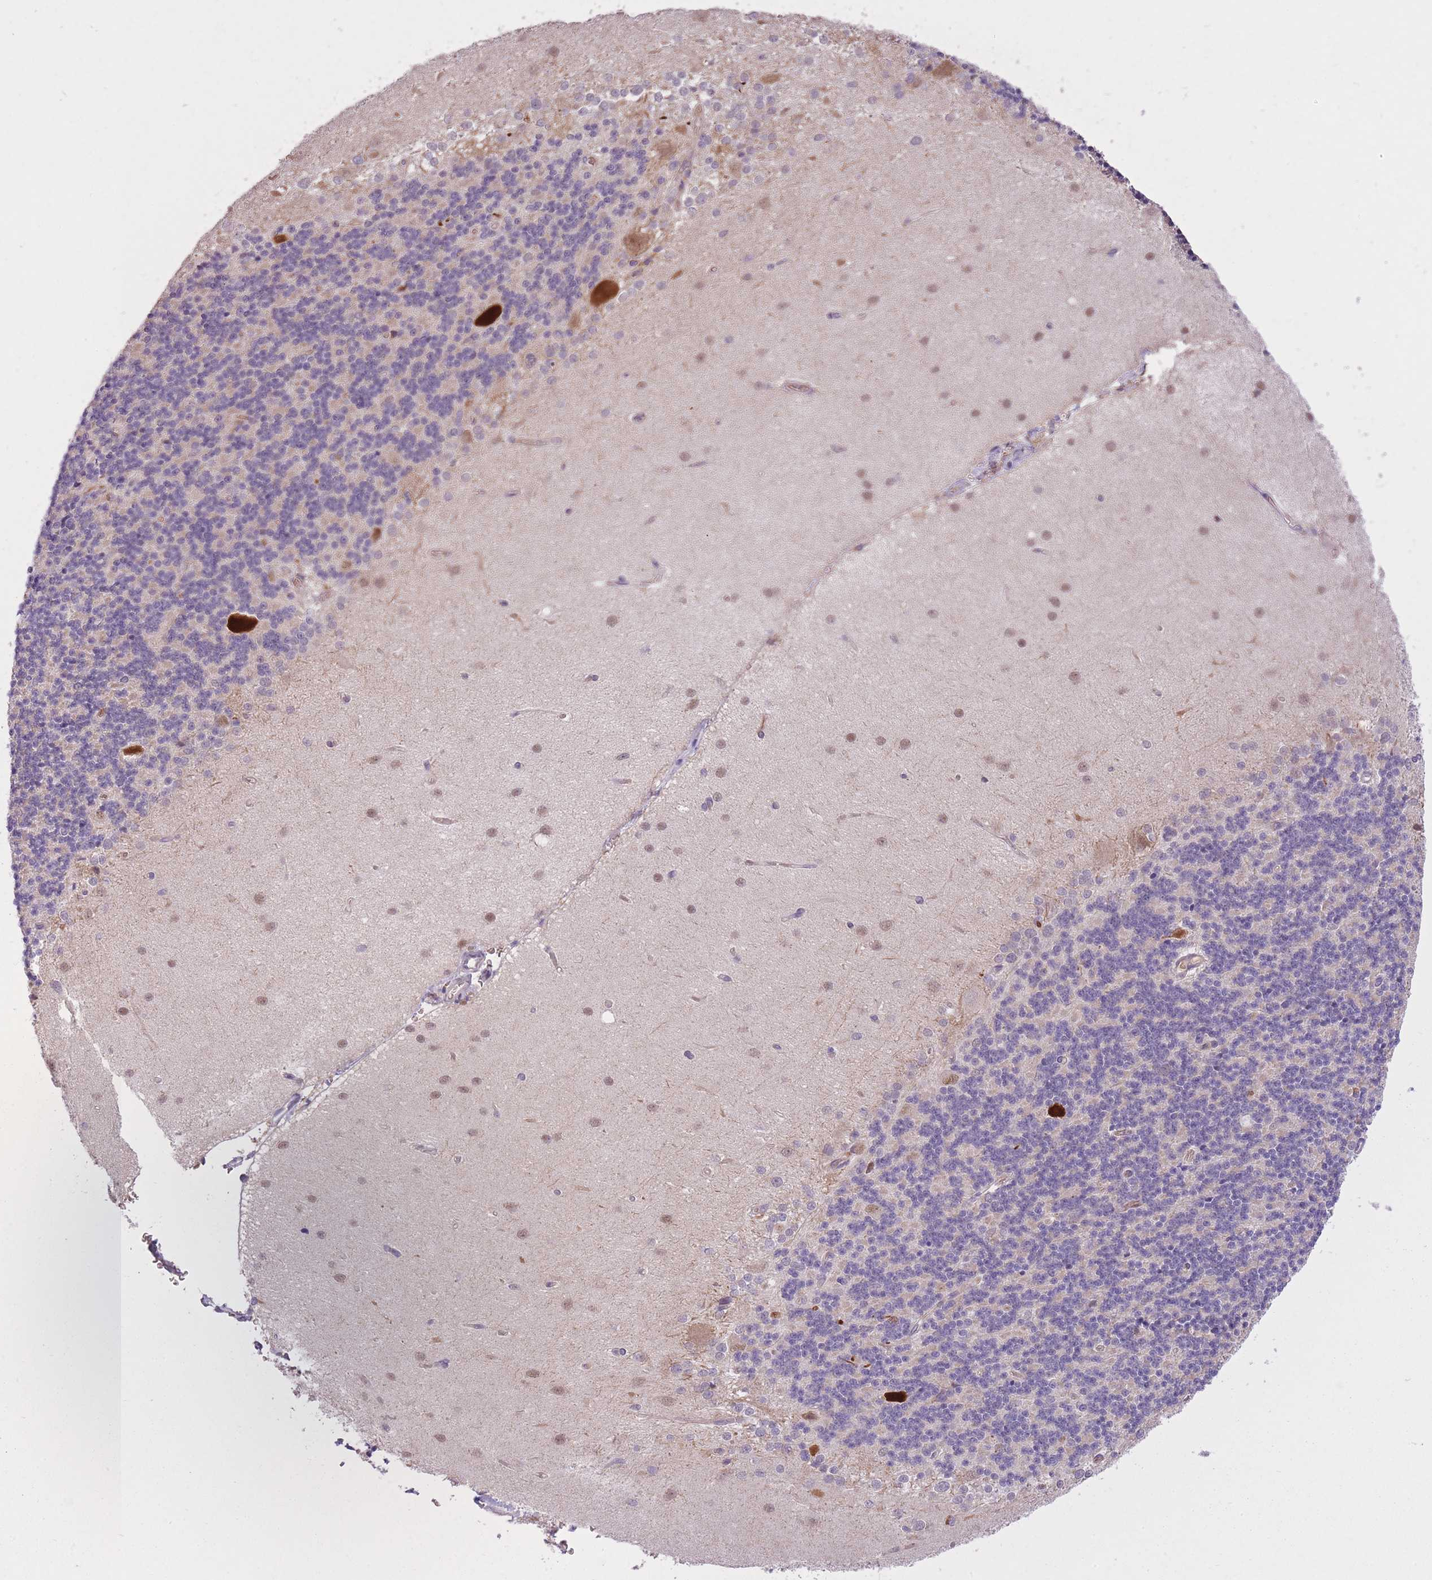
{"staining": {"intensity": "weak", "quantity": "25%-75%", "location": "cytoplasmic/membranous"}, "tissue": "cerebellum", "cell_type": "Cells in granular layer", "image_type": "normal", "snomed": [{"axis": "morphology", "description": "Normal tissue, NOS"}, {"axis": "topography", "description": "Cerebellum"}], "caption": "Weak cytoplasmic/membranous positivity for a protein is identified in about 25%-75% of cells in granular layer of normal cerebellum using immunohistochemistry.", "gene": "POLR3F", "patient": {"sex": "female", "age": 29}}